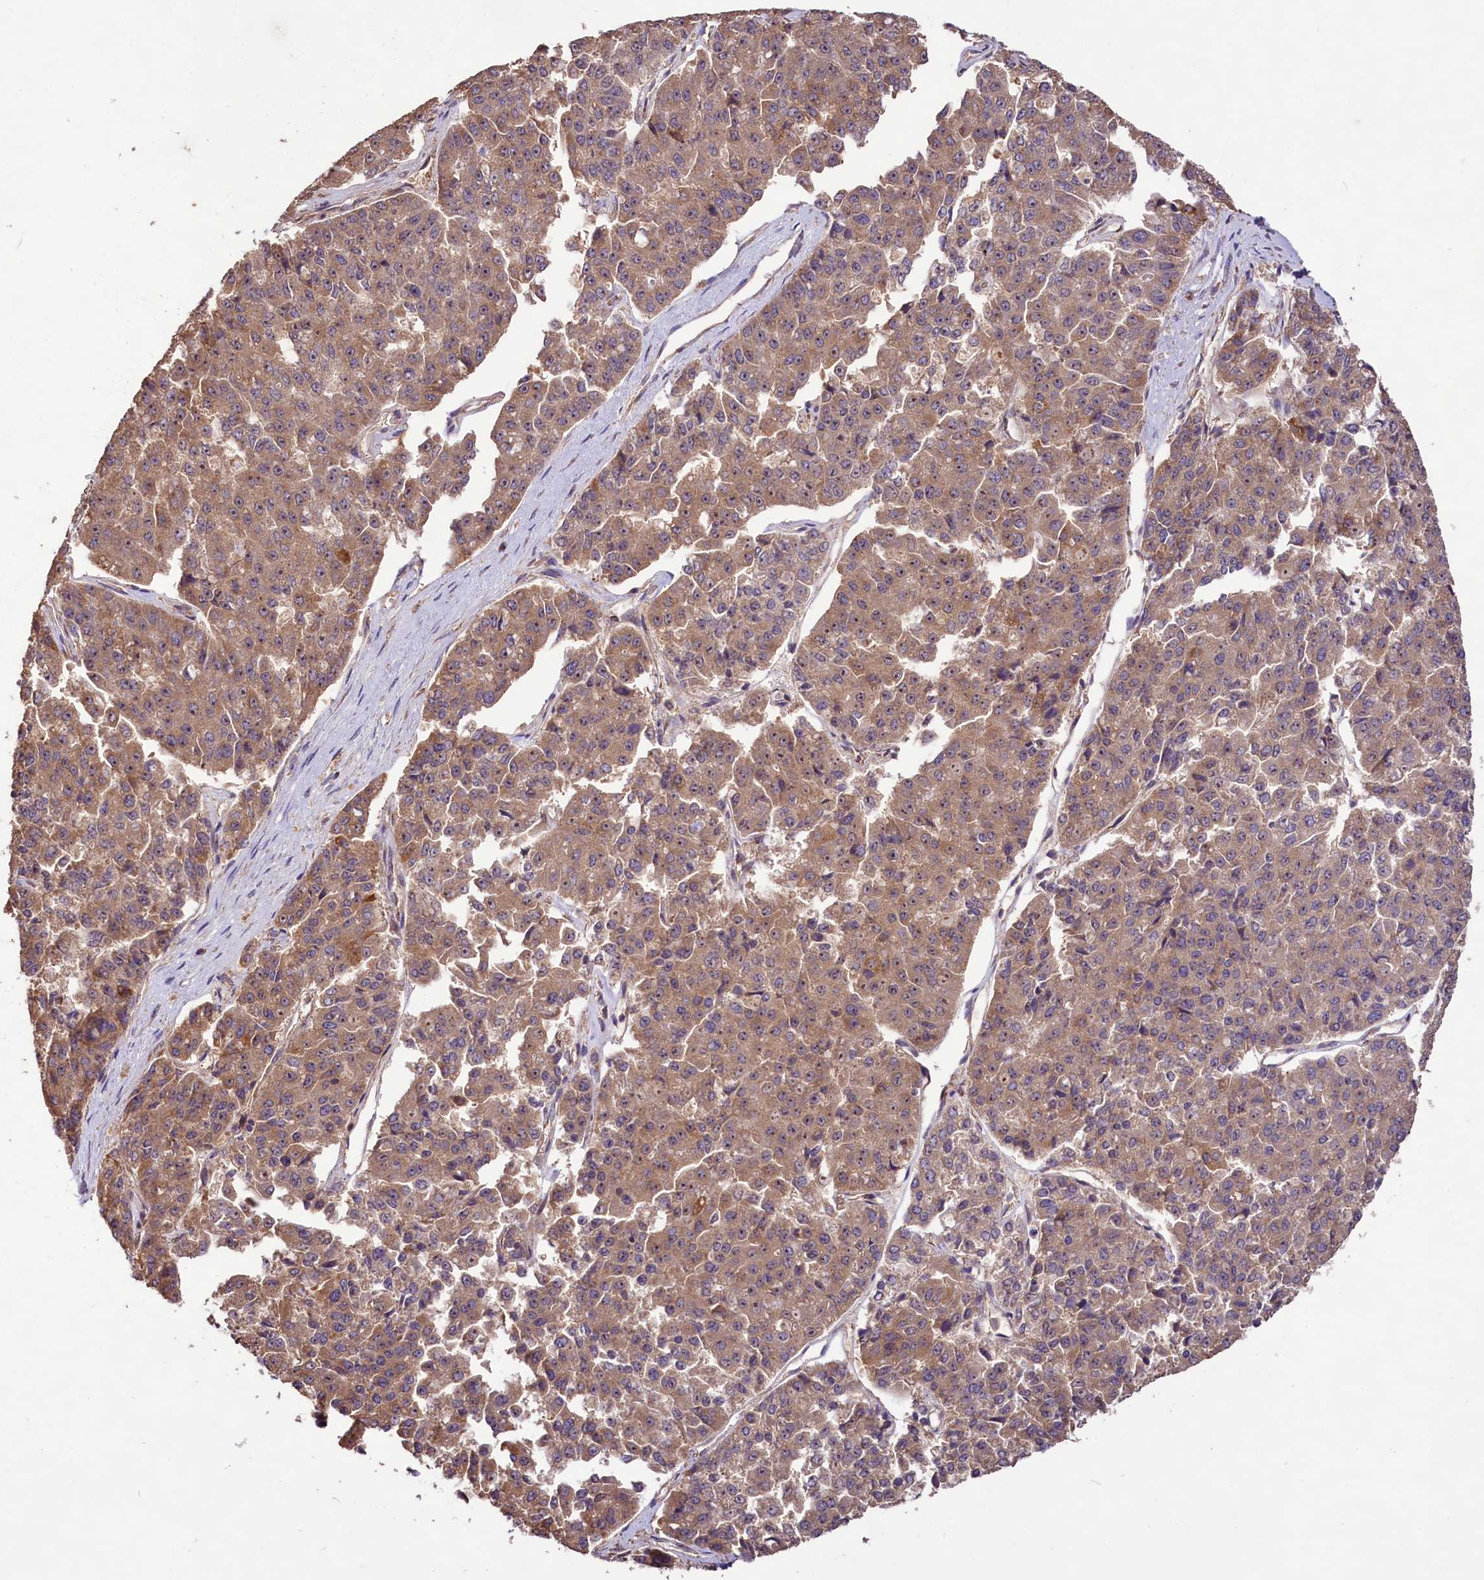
{"staining": {"intensity": "weak", "quantity": ">75%", "location": "cytoplasmic/membranous,nuclear"}, "tissue": "pancreatic cancer", "cell_type": "Tumor cells", "image_type": "cancer", "snomed": [{"axis": "morphology", "description": "Adenocarcinoma, NOS"}, {"axis": "topography", "description": "Pancreas"}], "caption": "This is a photomicrograph of immunohistochemistry (IHC) staining of pancreatic adenocarcinoma, which shows weak expression in the cytoplasmic/membranous and nuclear of tumor cells.", "gene": "RRP8", "patient": {"sex": "male", "age": 50}}